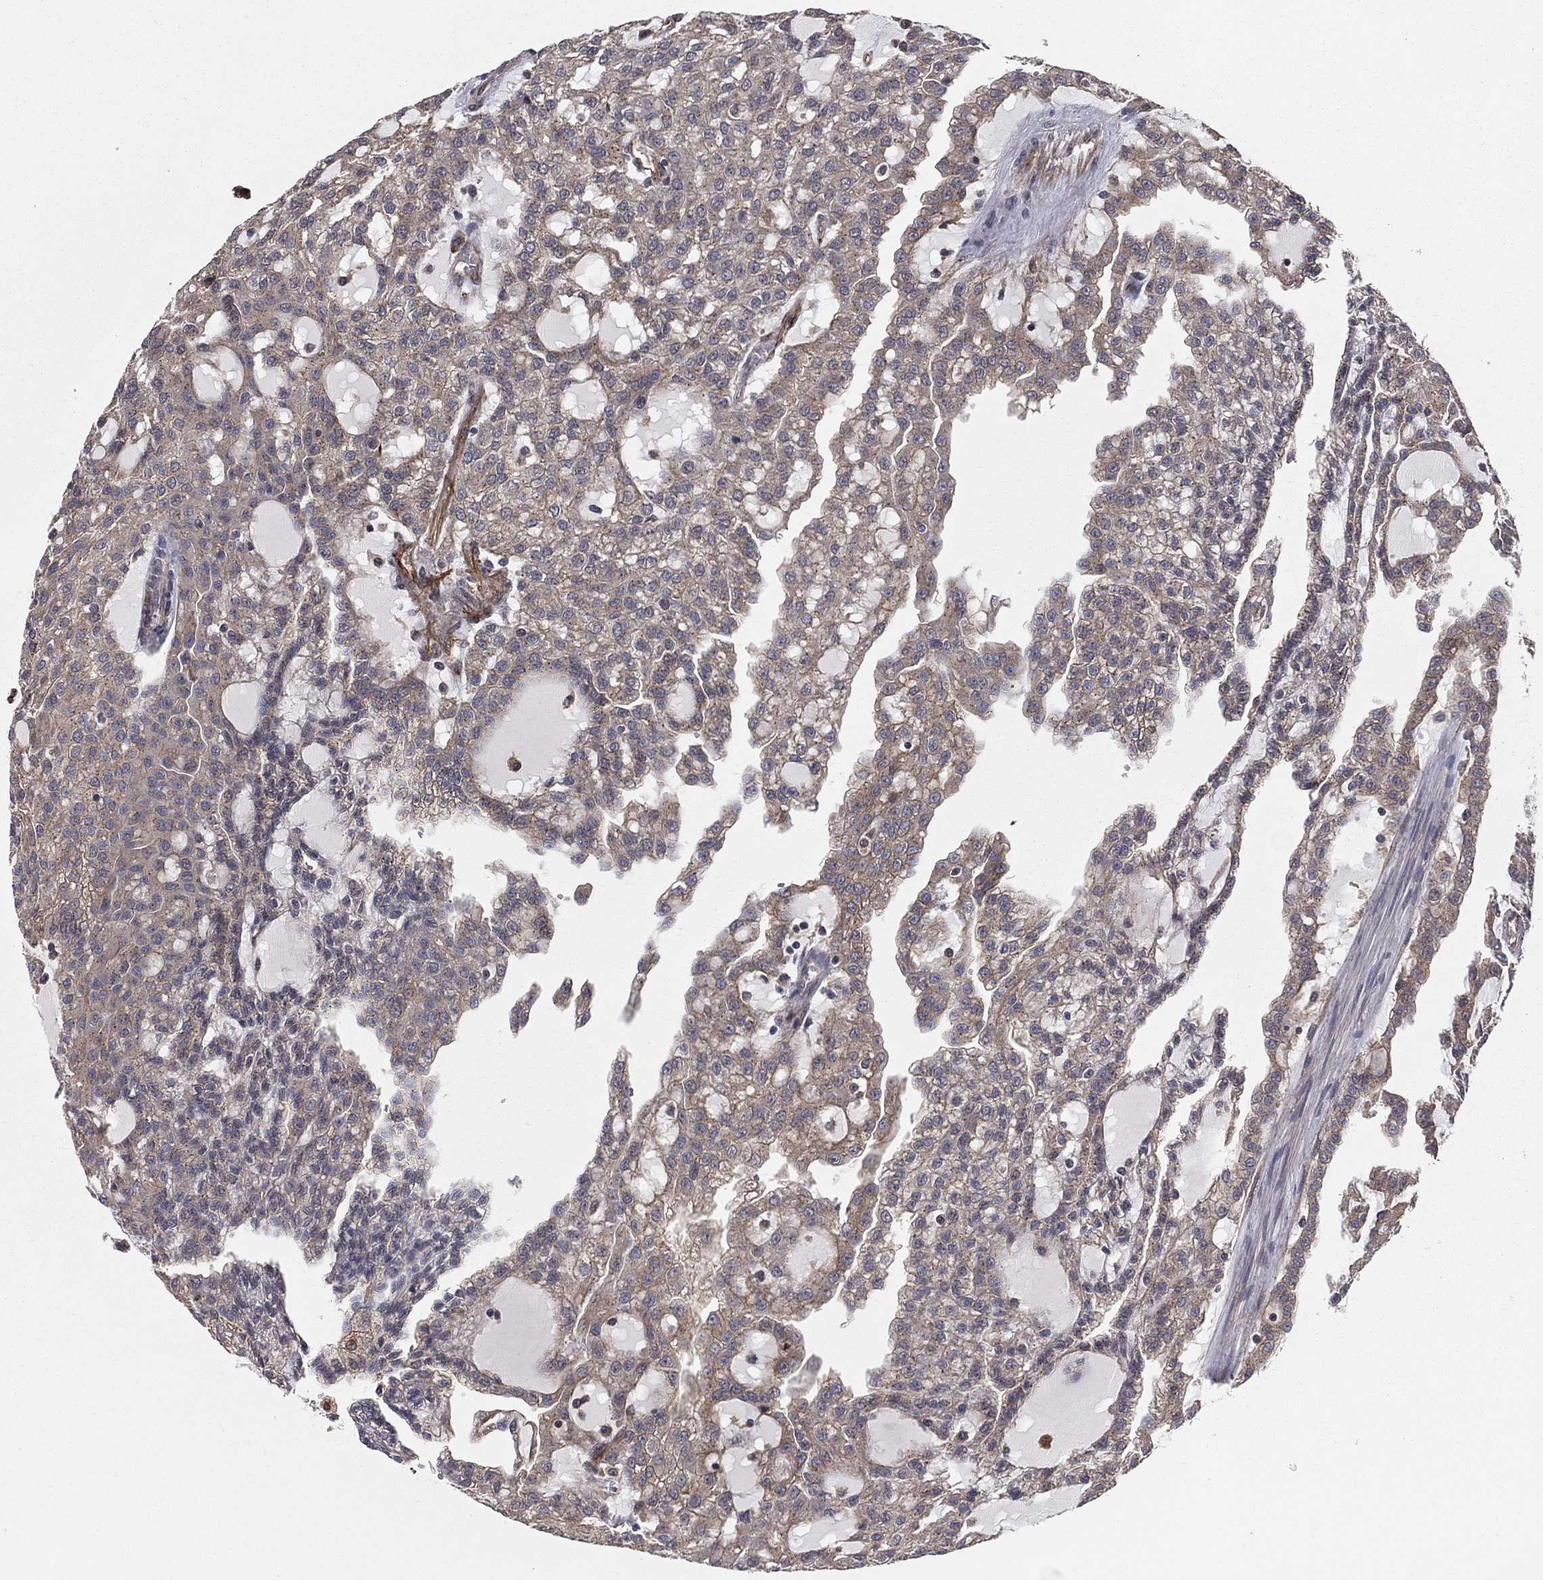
{"staining": {"intensity": "negative", "quantity": "none", "location": "none"}, "tissue": "renal cancer", "cell_type": "Tumor cells", "image_type": "cancer", "snomed": [{"axis": "morphology", "description": "Adenocarcinoma, NOS"}, {"axis": "topography", "description": "Kidney"}], "caption": "Tumor cells are negative for protein expression in human renal adenocarcinoma.", "gene": "CERT1", "patient": {"sex": "male", "age": 63}}